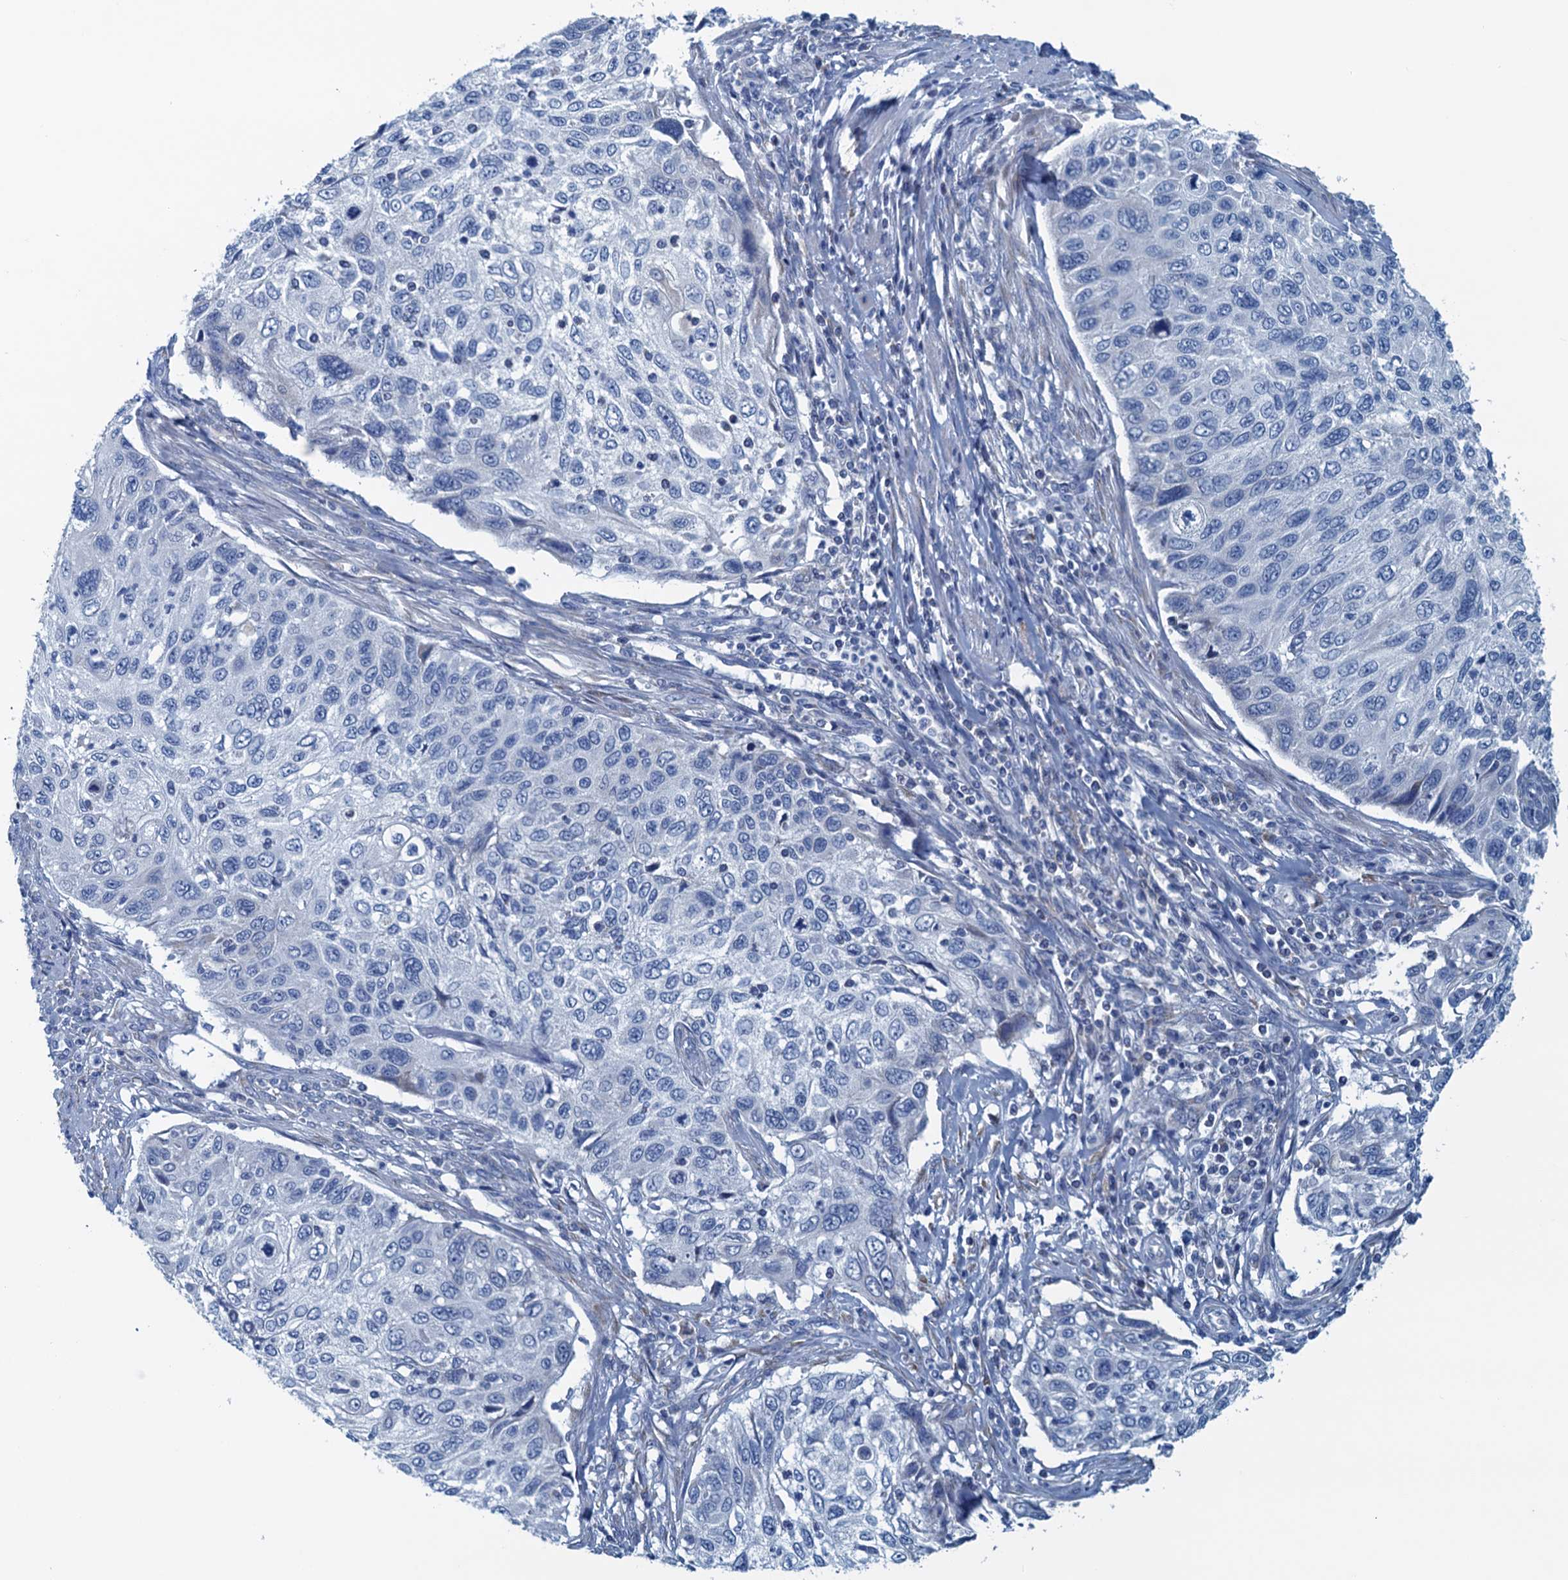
{"staining": {"intensity": "negative", "quantity": "none", "location": "none"}, "tissue": "cervical cancer", "cell_type": "Tumor cells", "image_type": "cancer", "snomed": [{"axis": "morphology", "description": "Squamous cell carcinoma, NOS"}, {"axis": "topography", "description": "Cervix"}], "caption": "Micrograph shows no significant protein staining in tumor cells of cervical squamous cell carcinoma.", "gene": "C10orf88", "patient": {"sex": "female", "age": 70}}